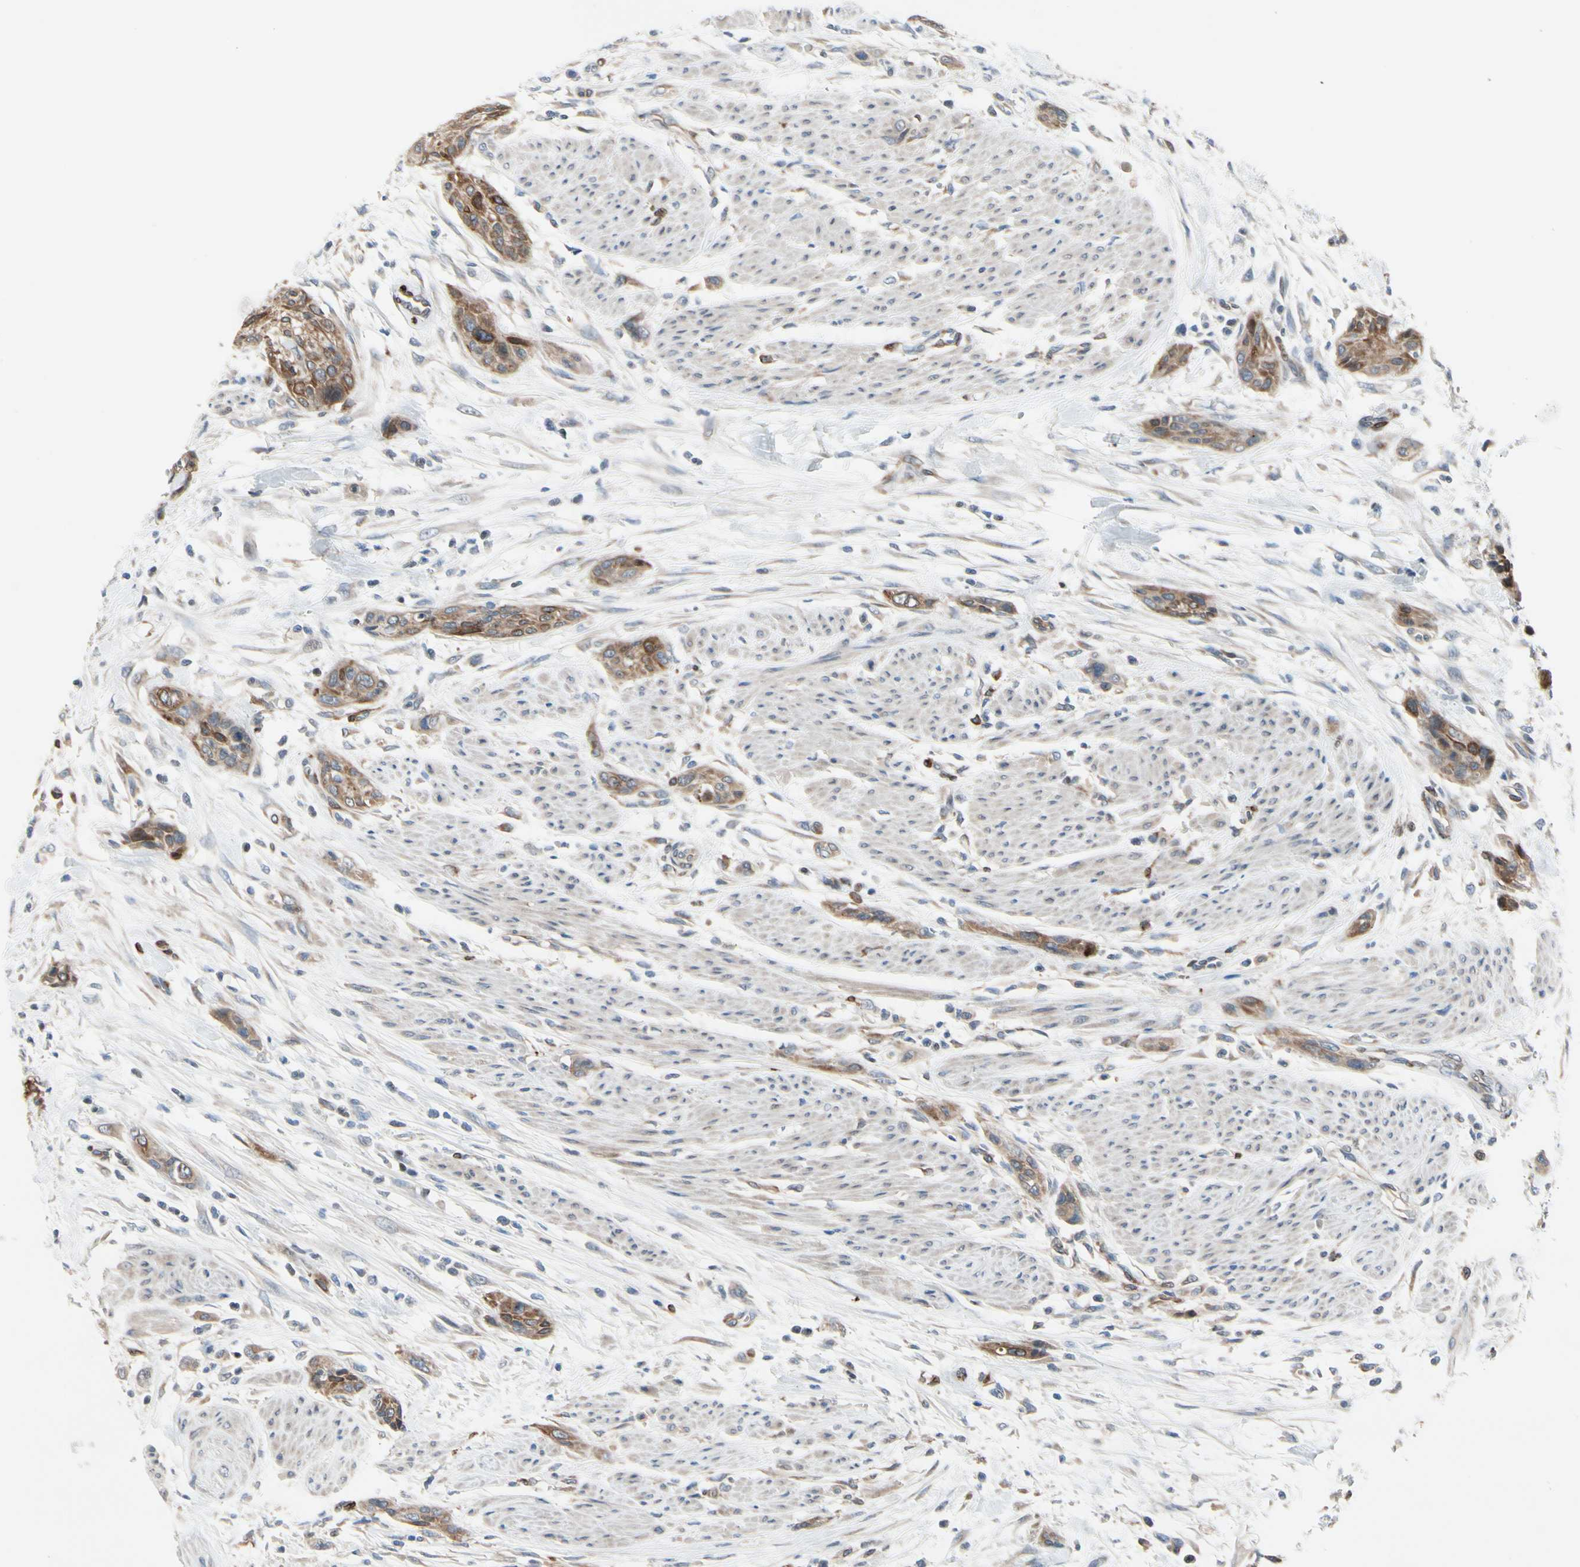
{"staining": {"intensity": "moderate", "quantity": ">75%", "location": "cytoplasmic/membranous"}, "tissue": "urothelial cancer", "cell_type": "Tumor cells", "image_type": "cancer", "snomed": [{"axis": "morphology", "description": "Urothelial carcinoma, High grade"}, {"axis": "topography", "description": "Urinary bladder"}], "caption": "Immunohistochemistry (IHC) histopathology image of urothelial cancer stained for a protein (brown), which shows medium levels of moderate cytoplasmic/membranous staining in about >75% of tumor cells.", "gene": "PRXL2A", "patient": {"sex": "male", "age": 35}}